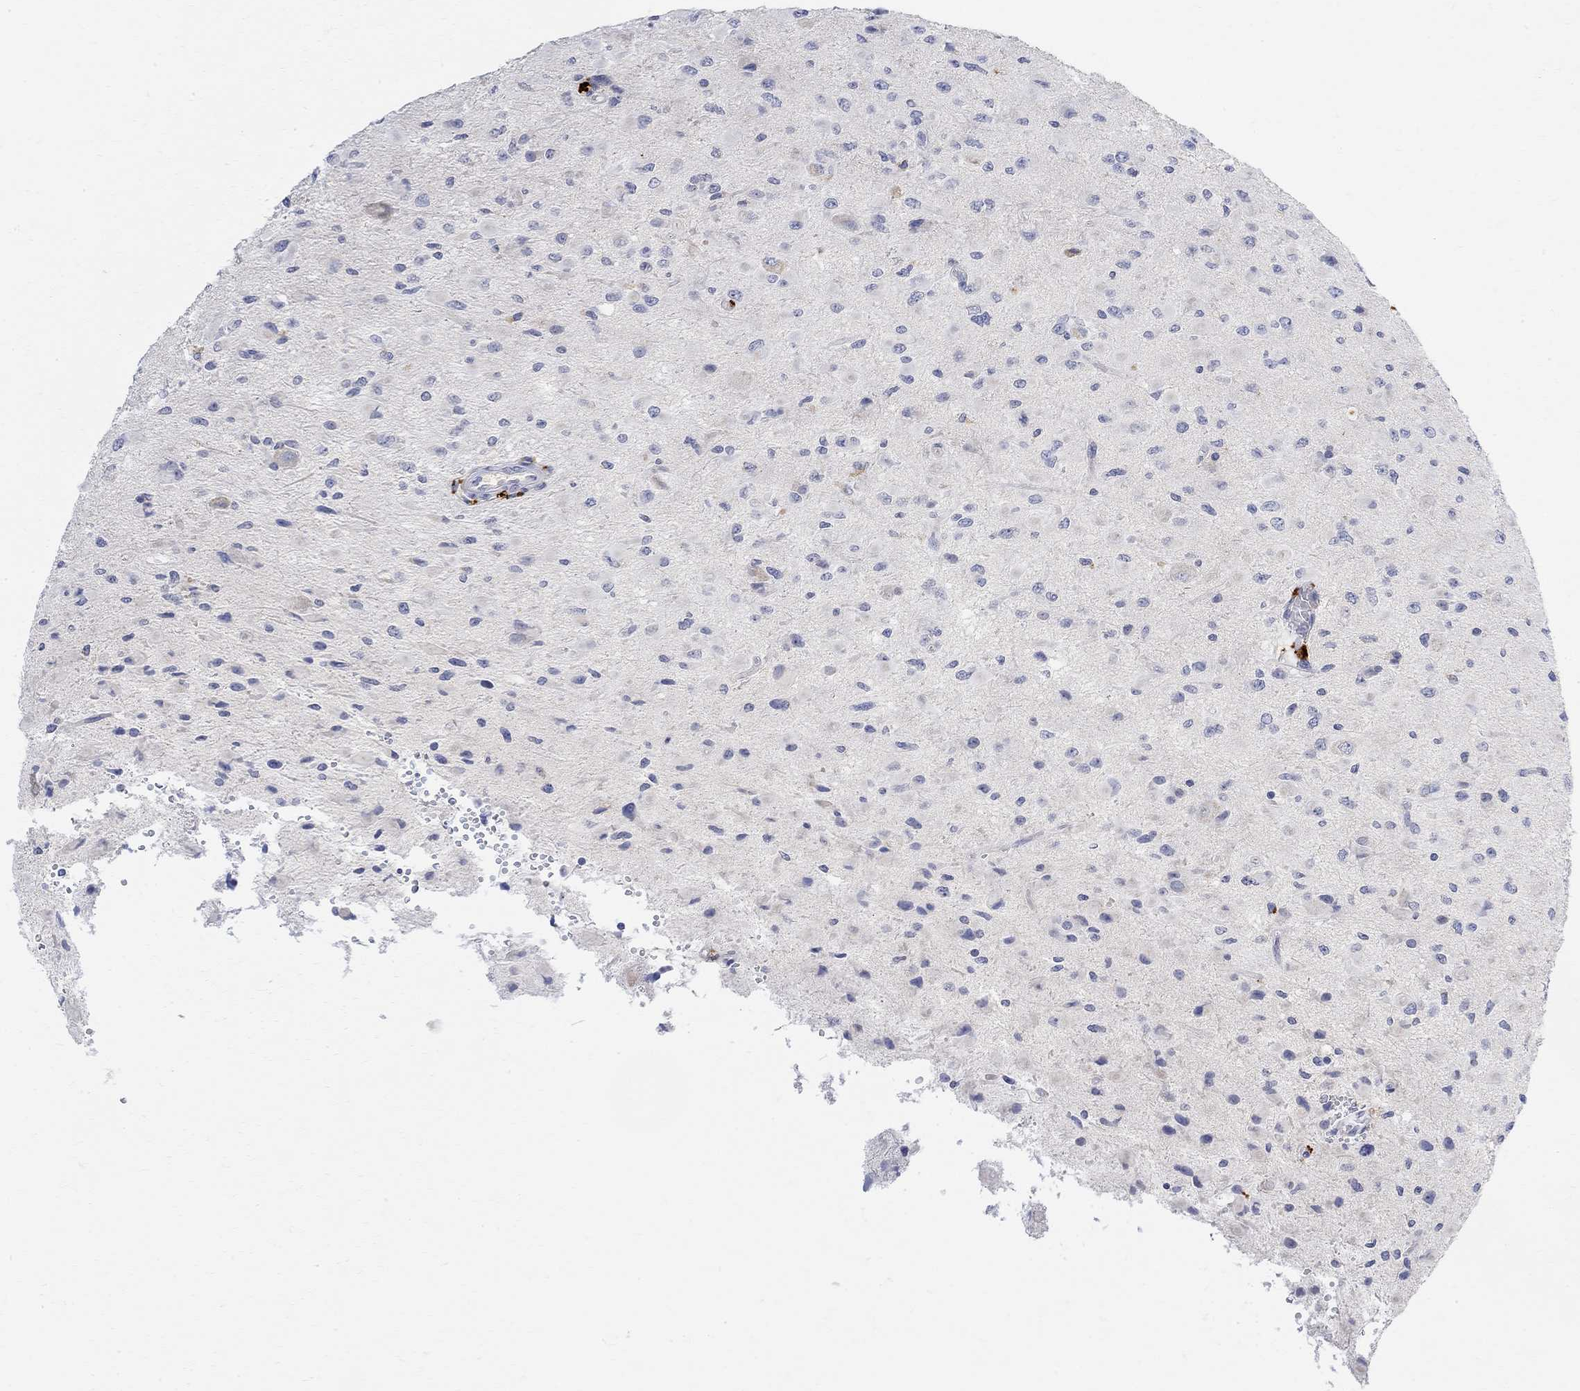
{"staining": {"intensity": "negative", "quantity": "none", "location": "none"}, "tissue": "glioma", "cell_type": "Tumor cells", "image_type": "cancer", "snomed": [{"axis": "morphology", "description": "Glioma, malignant, High grade"}, {"axis": "topography", "description": "Cerebral cortex"}], "caption": "Histopathology image shows no significant protein expression in tumor cells of malignant high-grade glioma.", "gene": "FNDC5", "patient": {"sex": "male", "age": 35}}